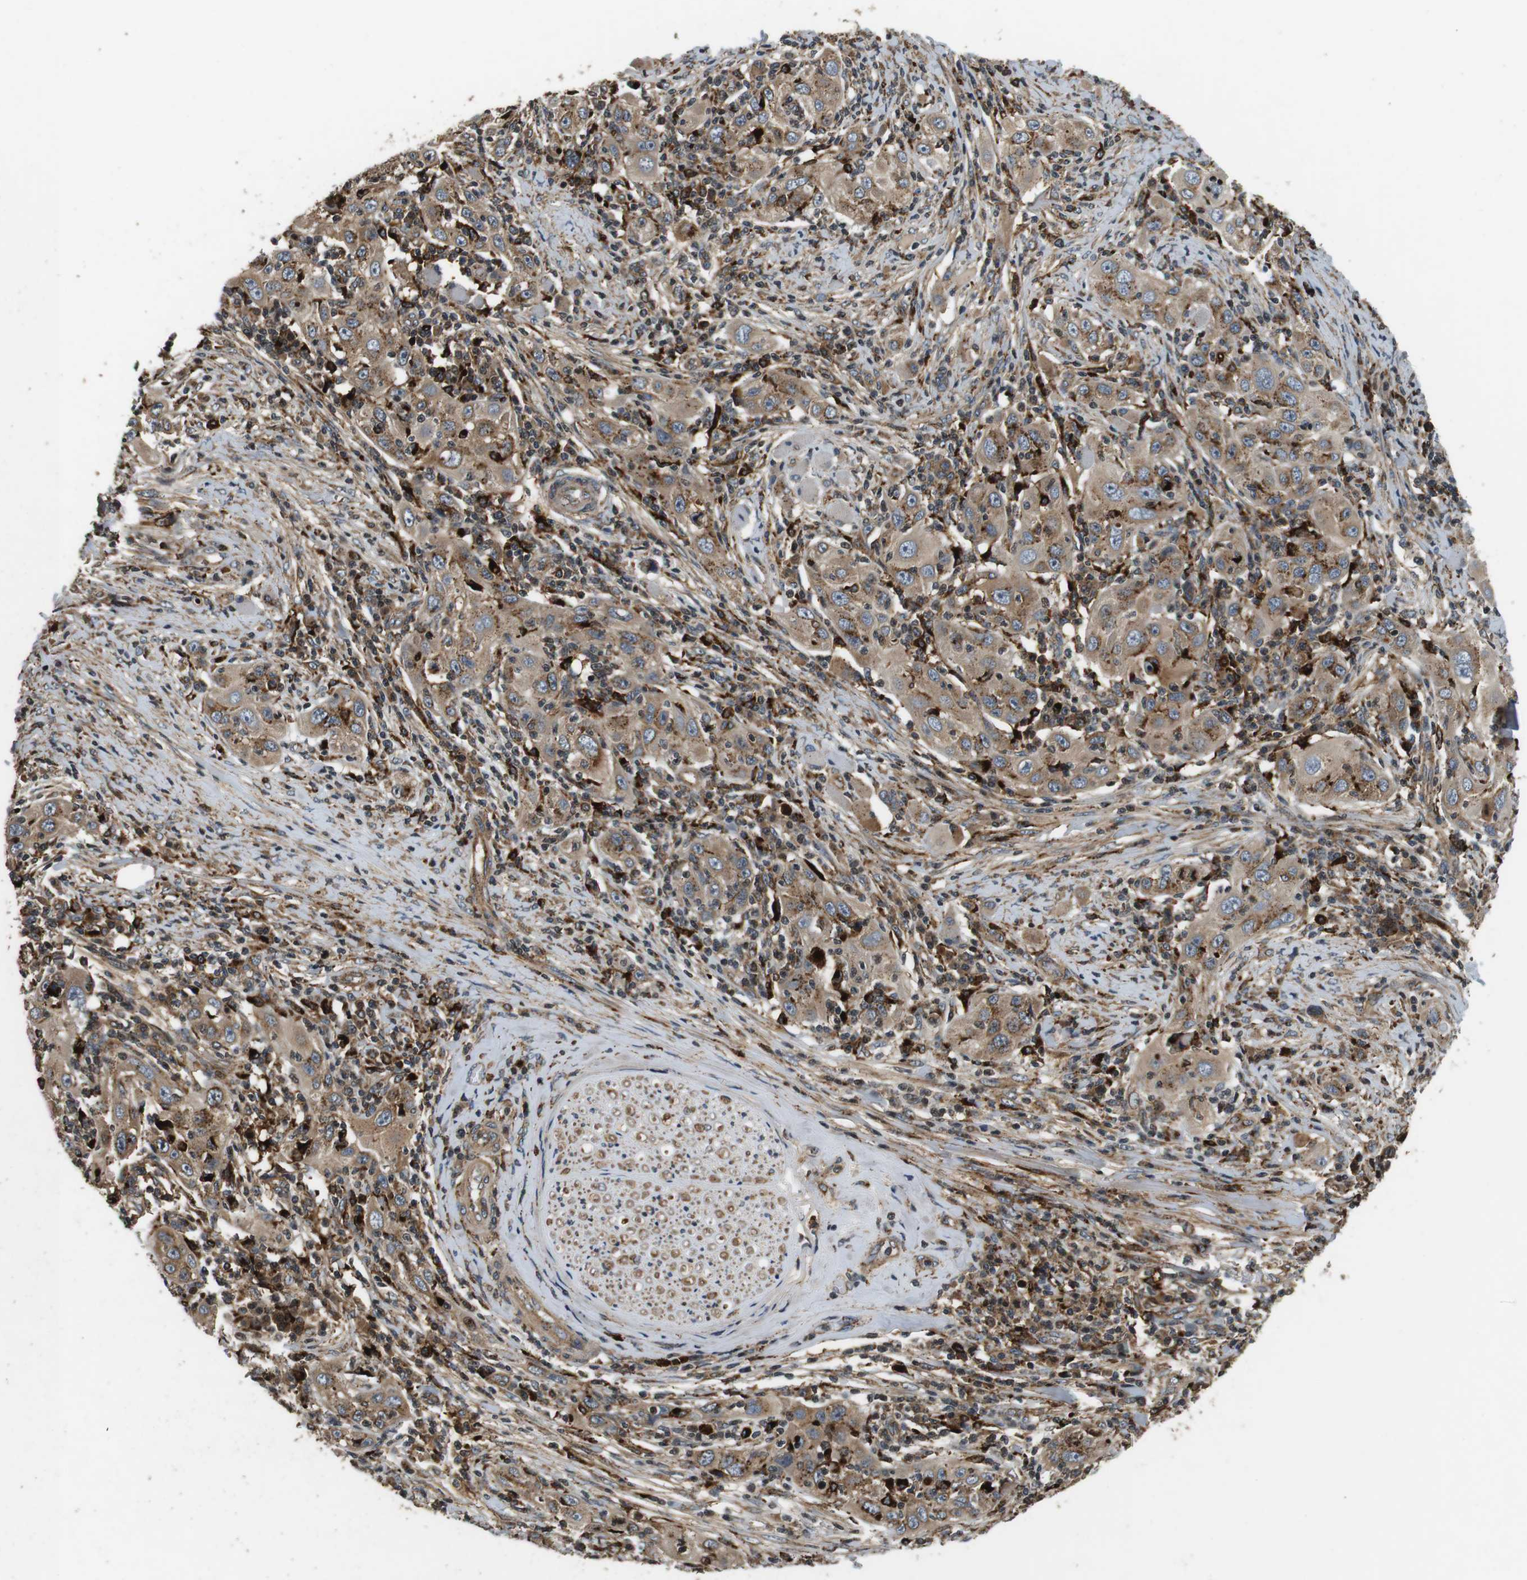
{"staining": {"intensity": "moderate", "quantity": ">75%", "location": "cytoplasmic/membranous"}, "tissue": "skin cancer", "cell_type": "Tumor cells", "image_type": "cancer", "snomed": [{"axis": "morphology", "description": "Squamous cell carcinoma, NOS"}, {"axis": "topography", "description": "Skin"}], "caption": "IHC staining of skin cancer (squamous cell carcinoma), which reveals medium levels of moderate cytoplasmic/membranous expression in about >75% of tumor cells indicating moderate cytoplasmic/membranous protein expression. The staining was performed using DAB (3,3'-diaminobenzidine) (brown) for protein detection and nuclei were counterstained in hematoxylin (blue).", "gene": "TXNRD1", "patient": {"sex": "female", "age": 88}}